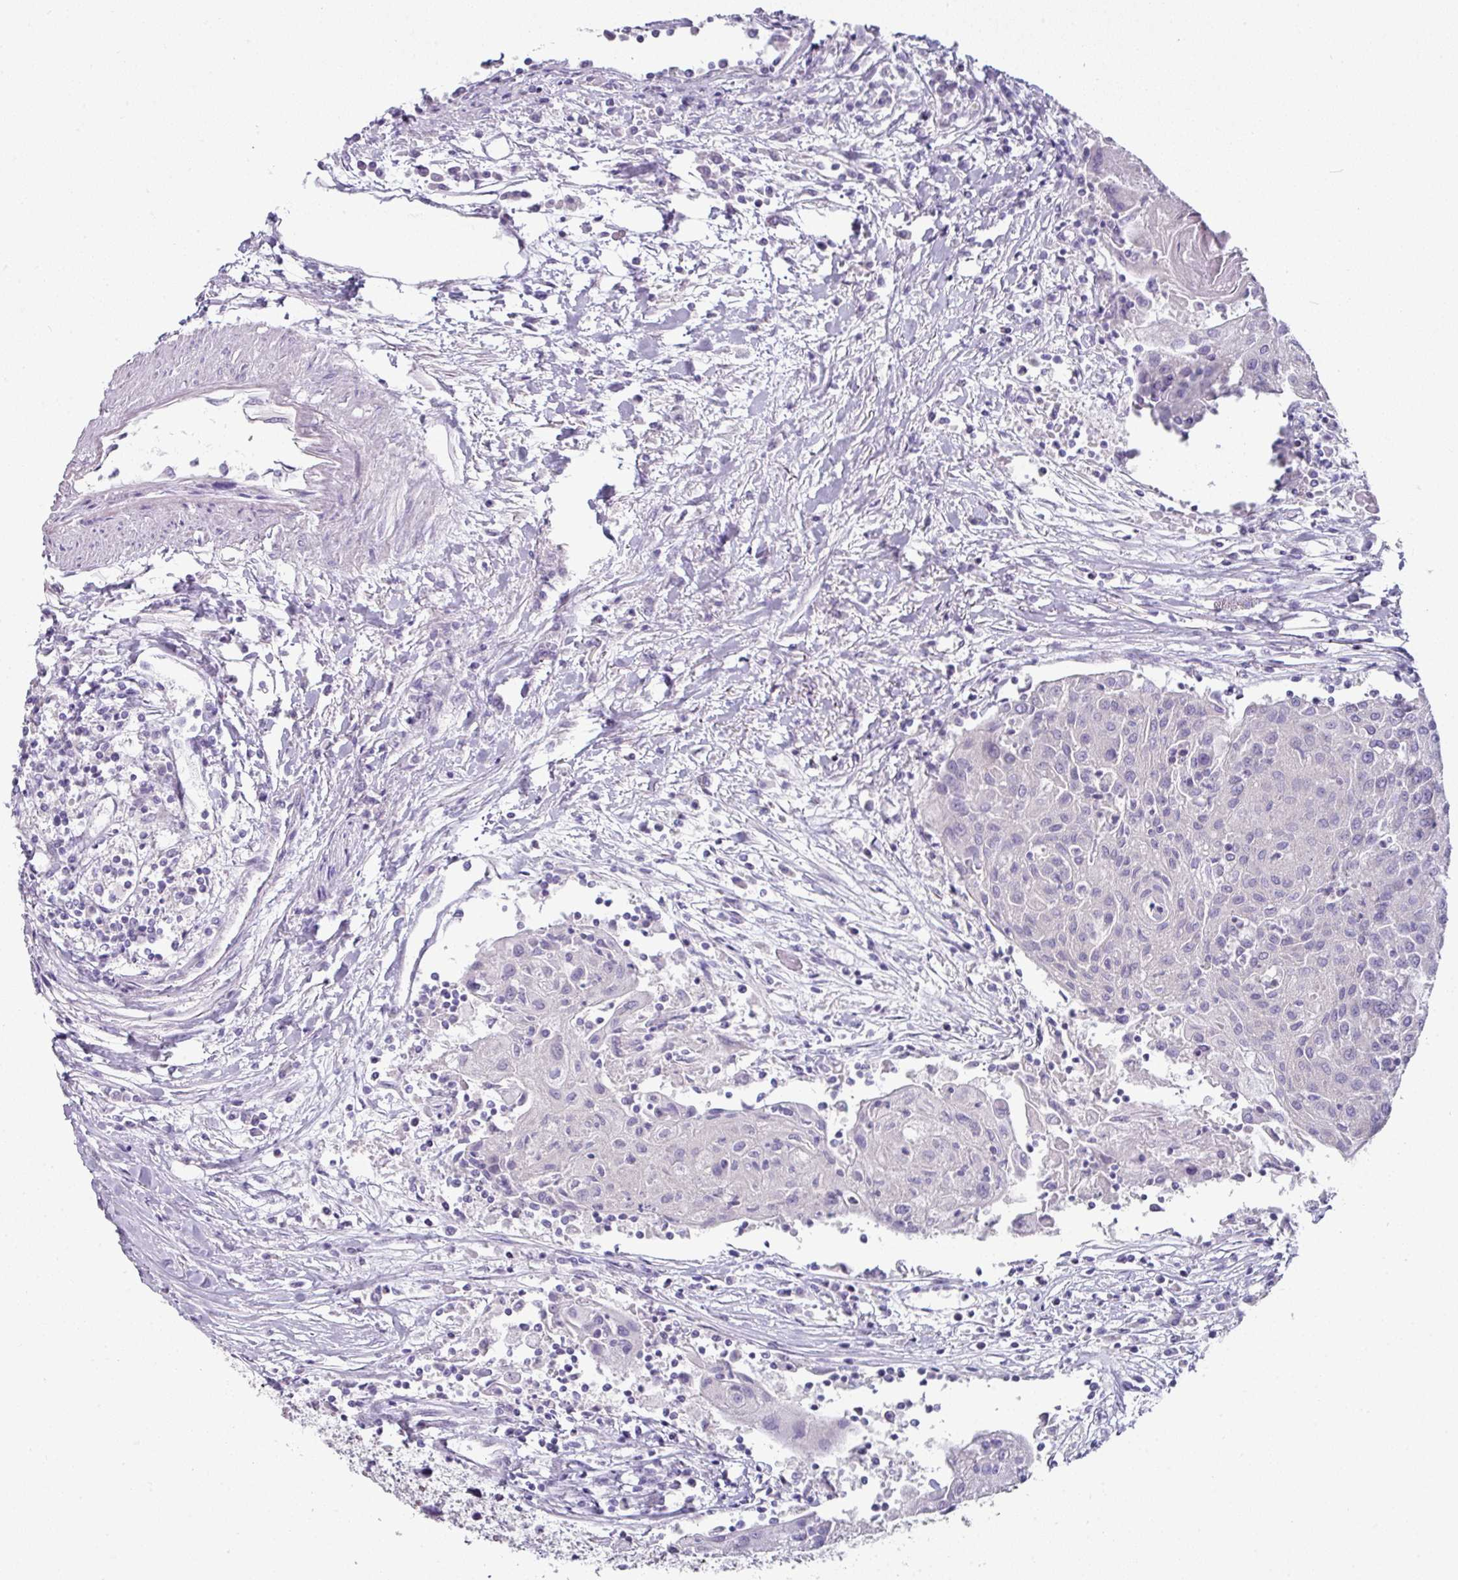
{"staining": {"intensity": "negative", "quantity": "none", "location": "none"}, "tissue": "urothelial cancer", "cell_type": "Tumor cells", "image_type": "cancer", "snomed": [{"axis": "morphology", "description": "Urothelial carcinoma, High grade"}, {"axis": "topography", "description": "Urinary bladder"}], "caption": "IHC of urothelial cancer displays no positivity in tumor cells. (Brightfield microscopy of DAB immunohistochemistry at high magnification).", "gene": "SLC17A7", "patient": {"sex": "female", "age": 85}}